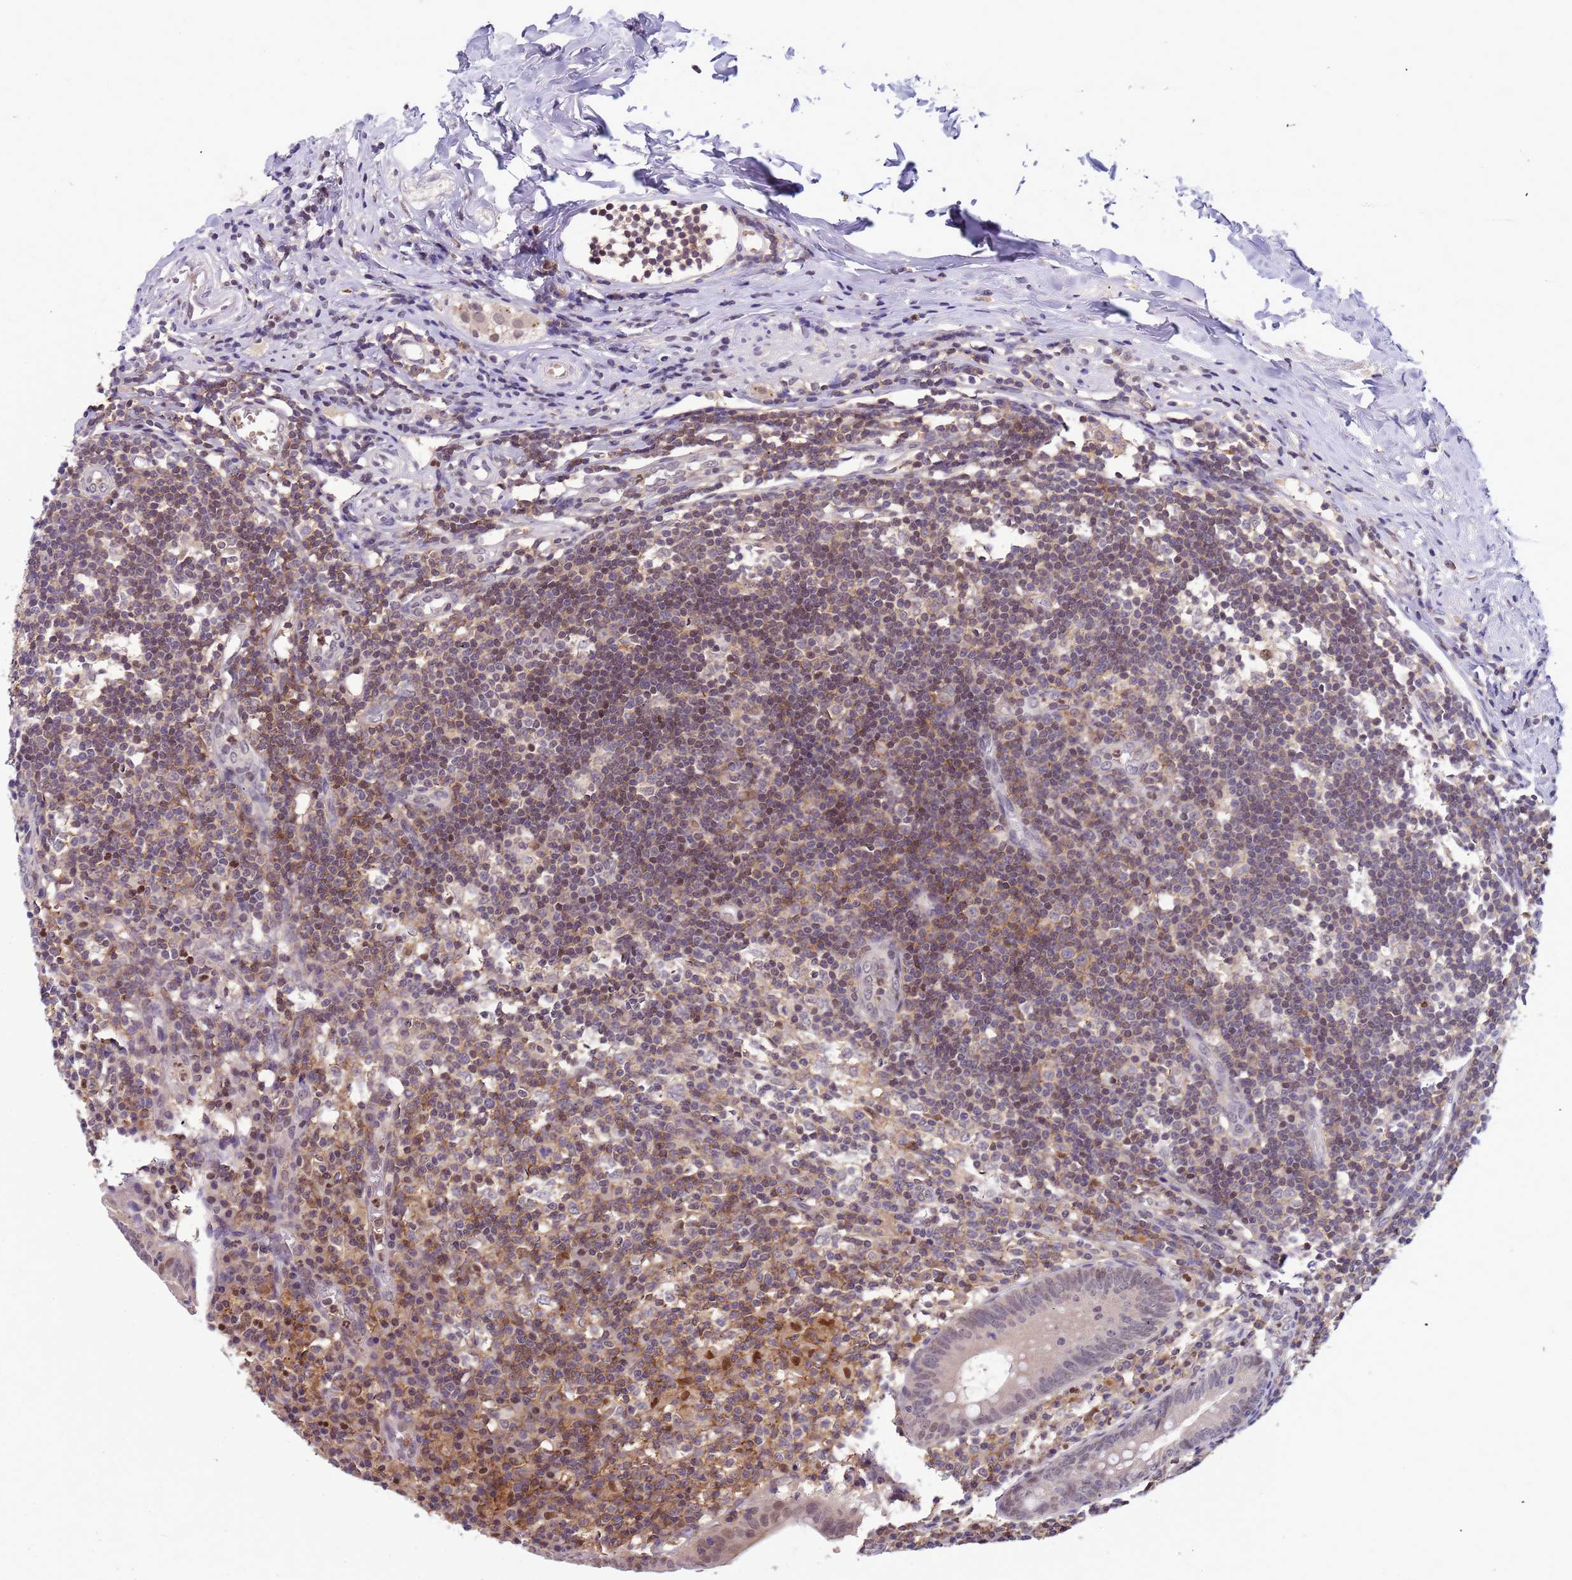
{"staining": {"intensity": "weak", "quantity": "<25%", "location": "nuclear"}, "tissue": "appendix", "cell_type": "Glandular cells", "image_type": "normal", "snomed": [{"axis": "morphology", "description": "Normal tissue, NOS"}, {"axis": "topography", "description": "Appendix"}], "caption": "IHC image of unremarkable appendix: human appendix stained with DAB (3,3'-diaminobenzidine) shows no significant protein expression in glandular cells.", "gene": "CD53", "patient": {"sex": "female", "age": 54}}